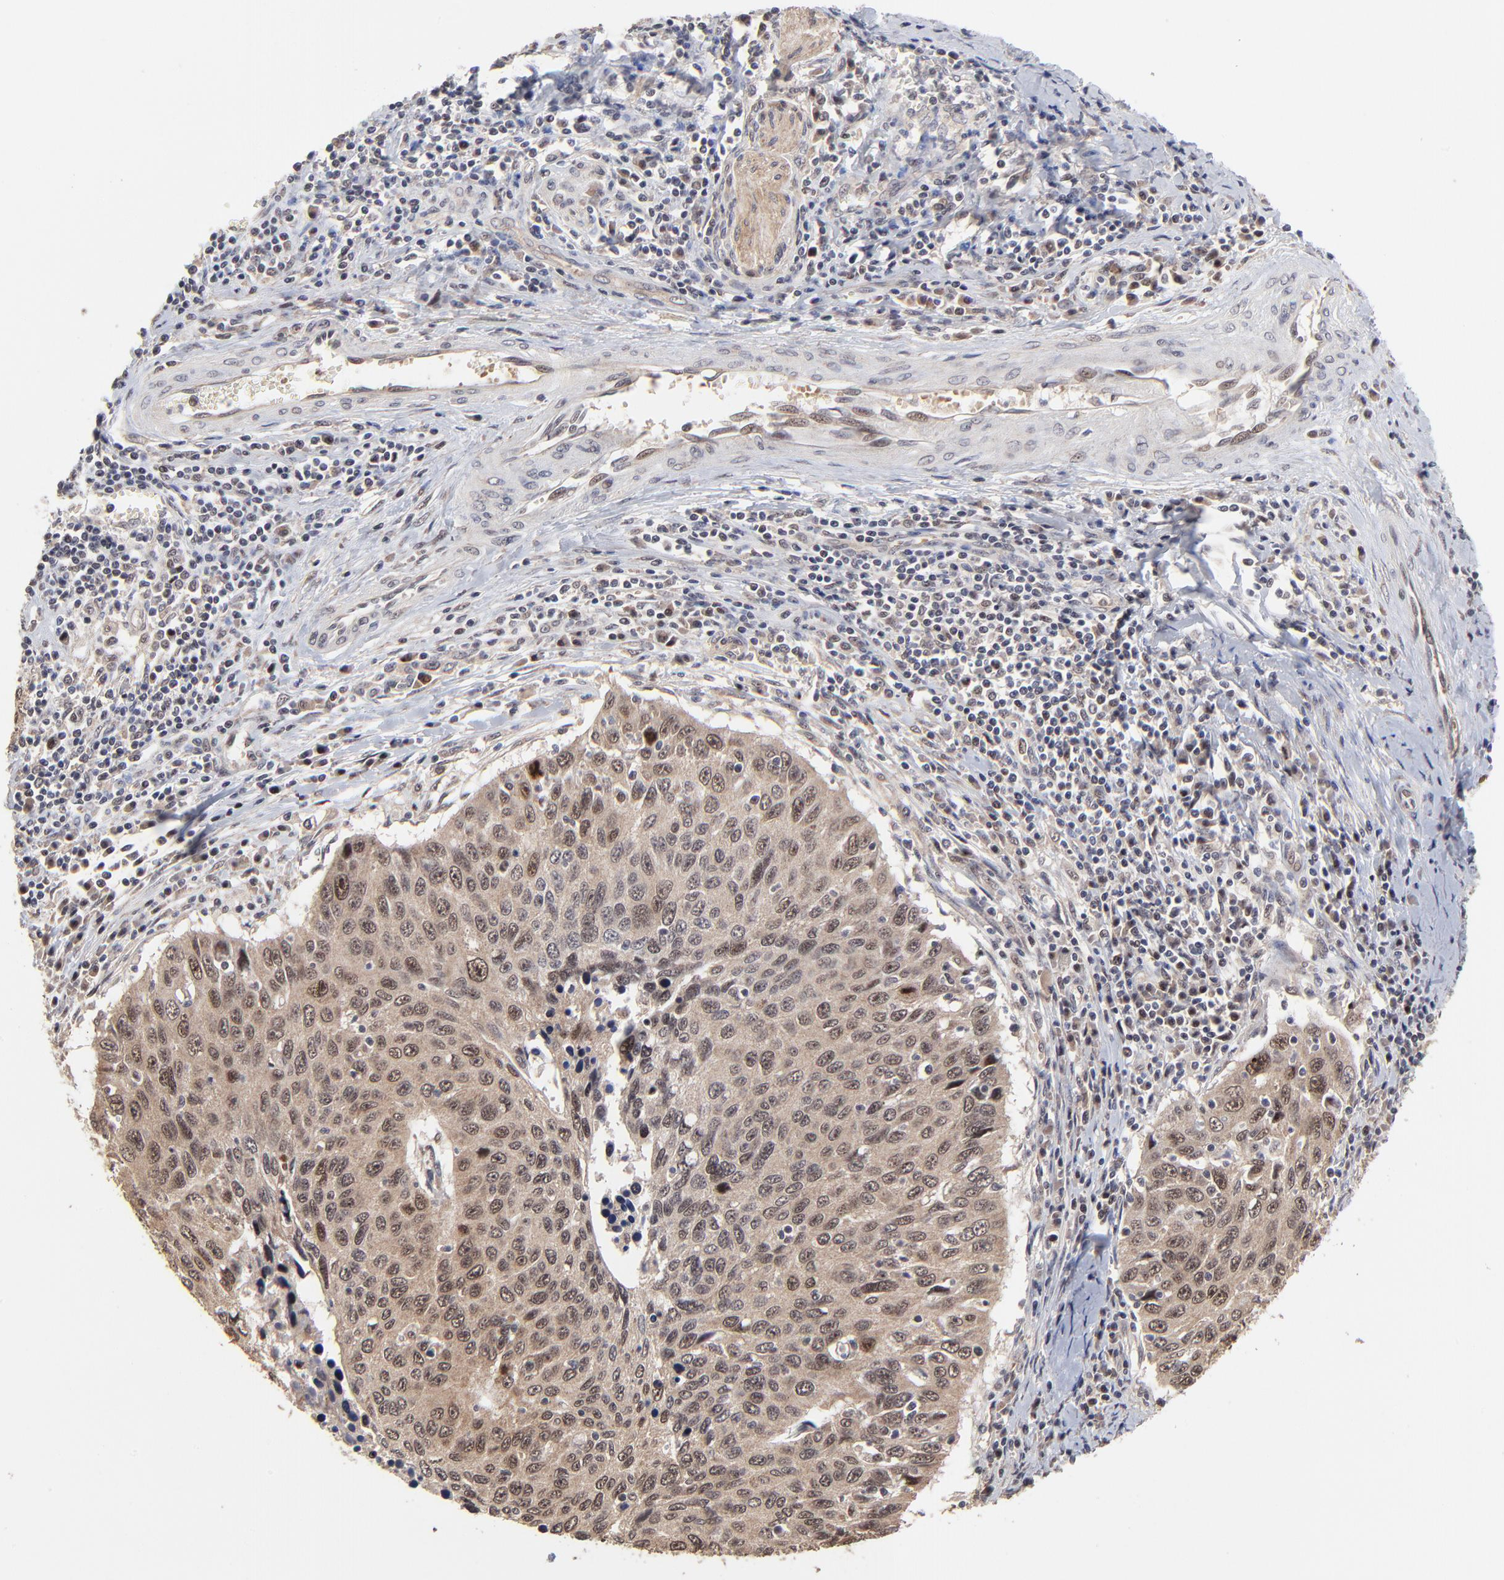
{"staining": {"intensity": "moderate", "quantity": ">75%", "location": "cytoplasmic/membranous,nuclear"}, "tissue": "cervical cancer", "cell_type": "Tumor cells", "image_type": "cancer", "snomed": [{"axis": "morphology", "description": "Squamous cell carcinoma, NOS"}, {"axis": "topography", "description": "Cervix"}], "caption": "DAB immunohistochemical staining of human cervical squamous cell carcinoma reveals moderate cytoplasmic/membranous and nuclear protein positivity in approximately >75% of tumor cells.", "gene": "FRMD8", "patient": {"sex": "female", "age": 53}}